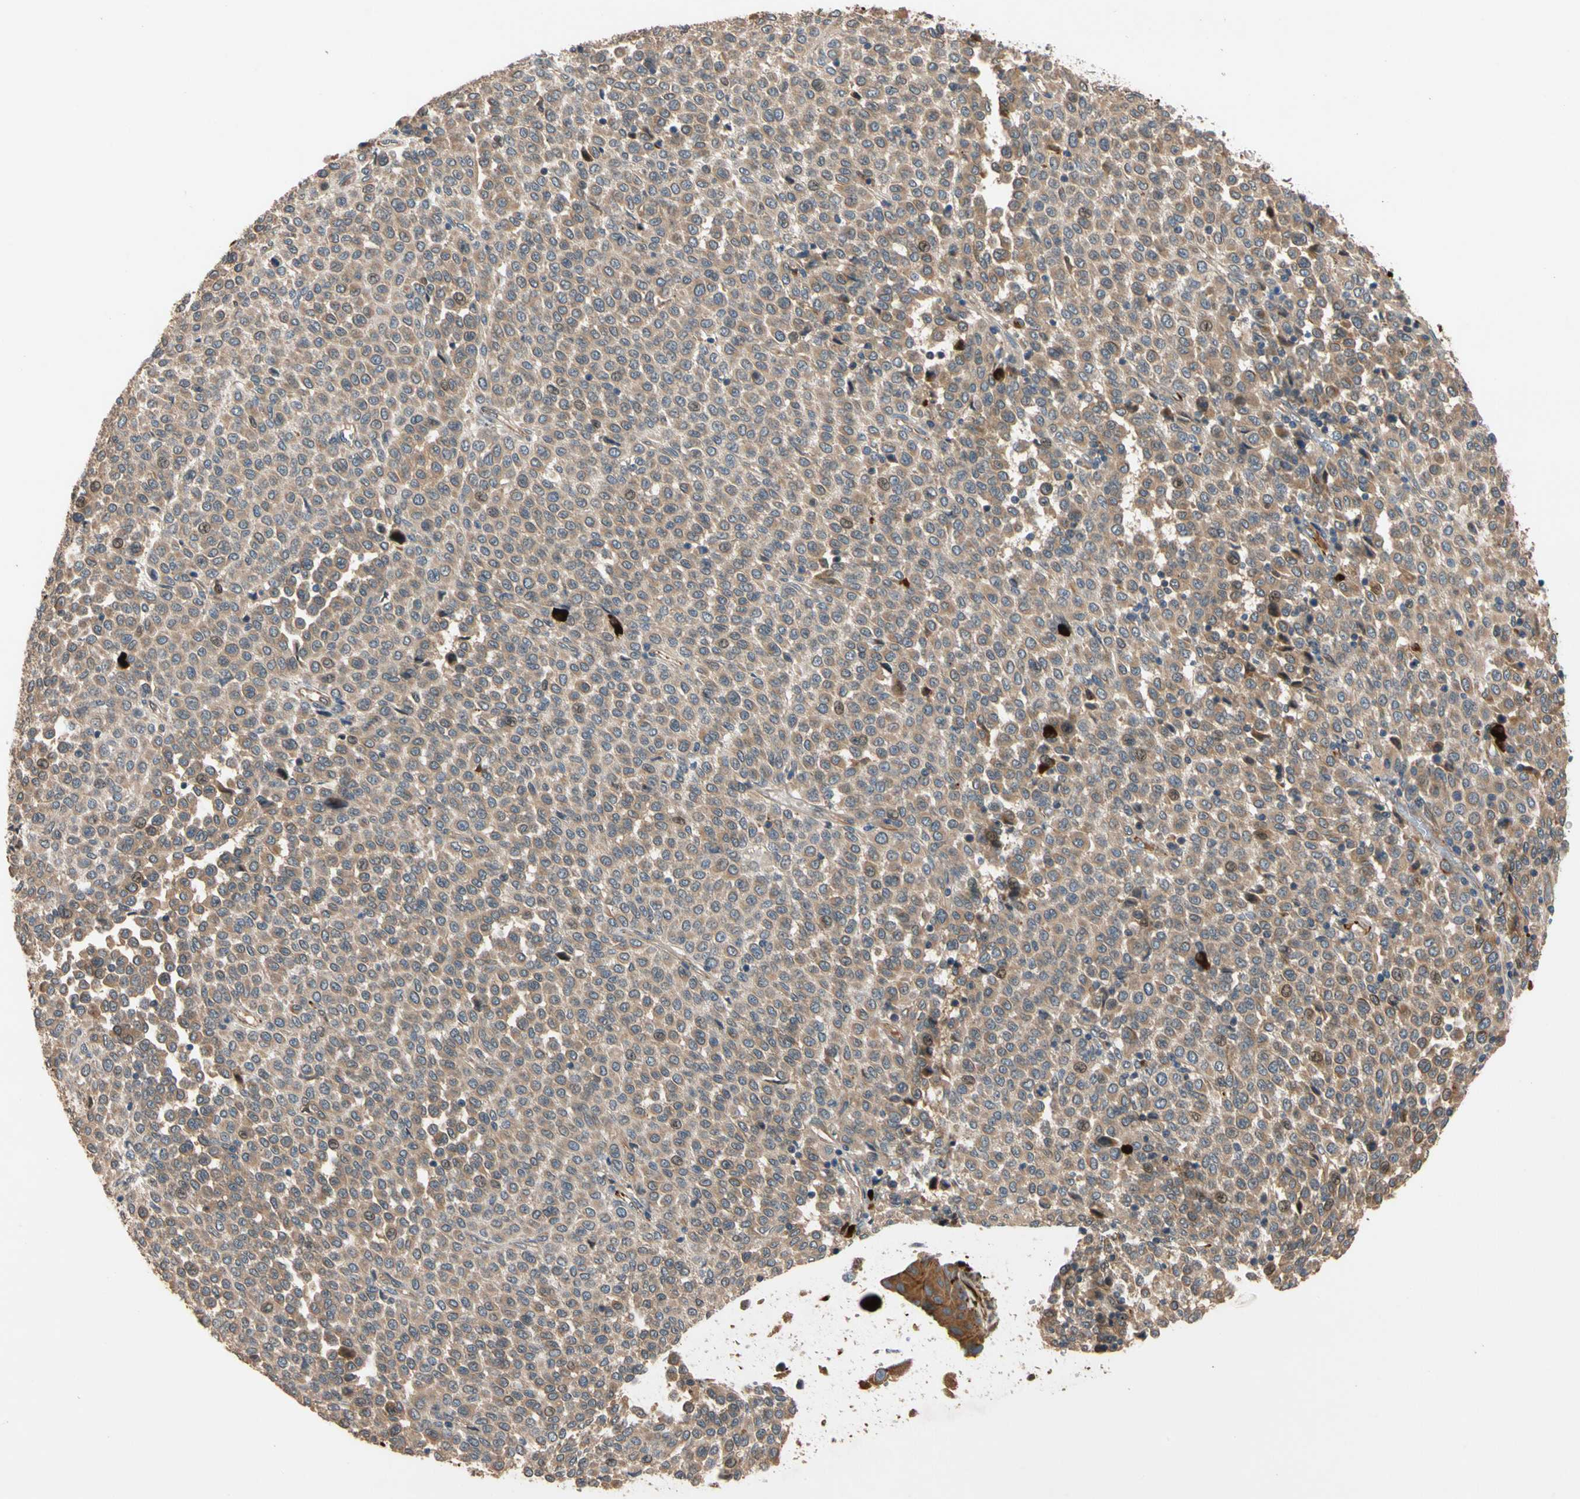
{"staining": {"intensity": "weak", "quantity": ">75%", "location": "cytoplasmic/membranous"}, "tissue": "melanoma", "cell_type": "Tumor cells", "image_type": "cancer", "snomed": [{"axis": "morphology", "description": "Malignant melanoma, Metastatic site"}, {"axis": "topography", "description": "Pancreas"}], "caption": "Protein expression analysis of melanoma shows weak cytoplasmic/membranous positivity in about >75% of tumor cells. (DAB (3,3'-diaminobenzidine) = brown stain, brightfield microscopy at high magnification).", "gene": "FGD6", "patient": {"sex": "female", "age": 30}}